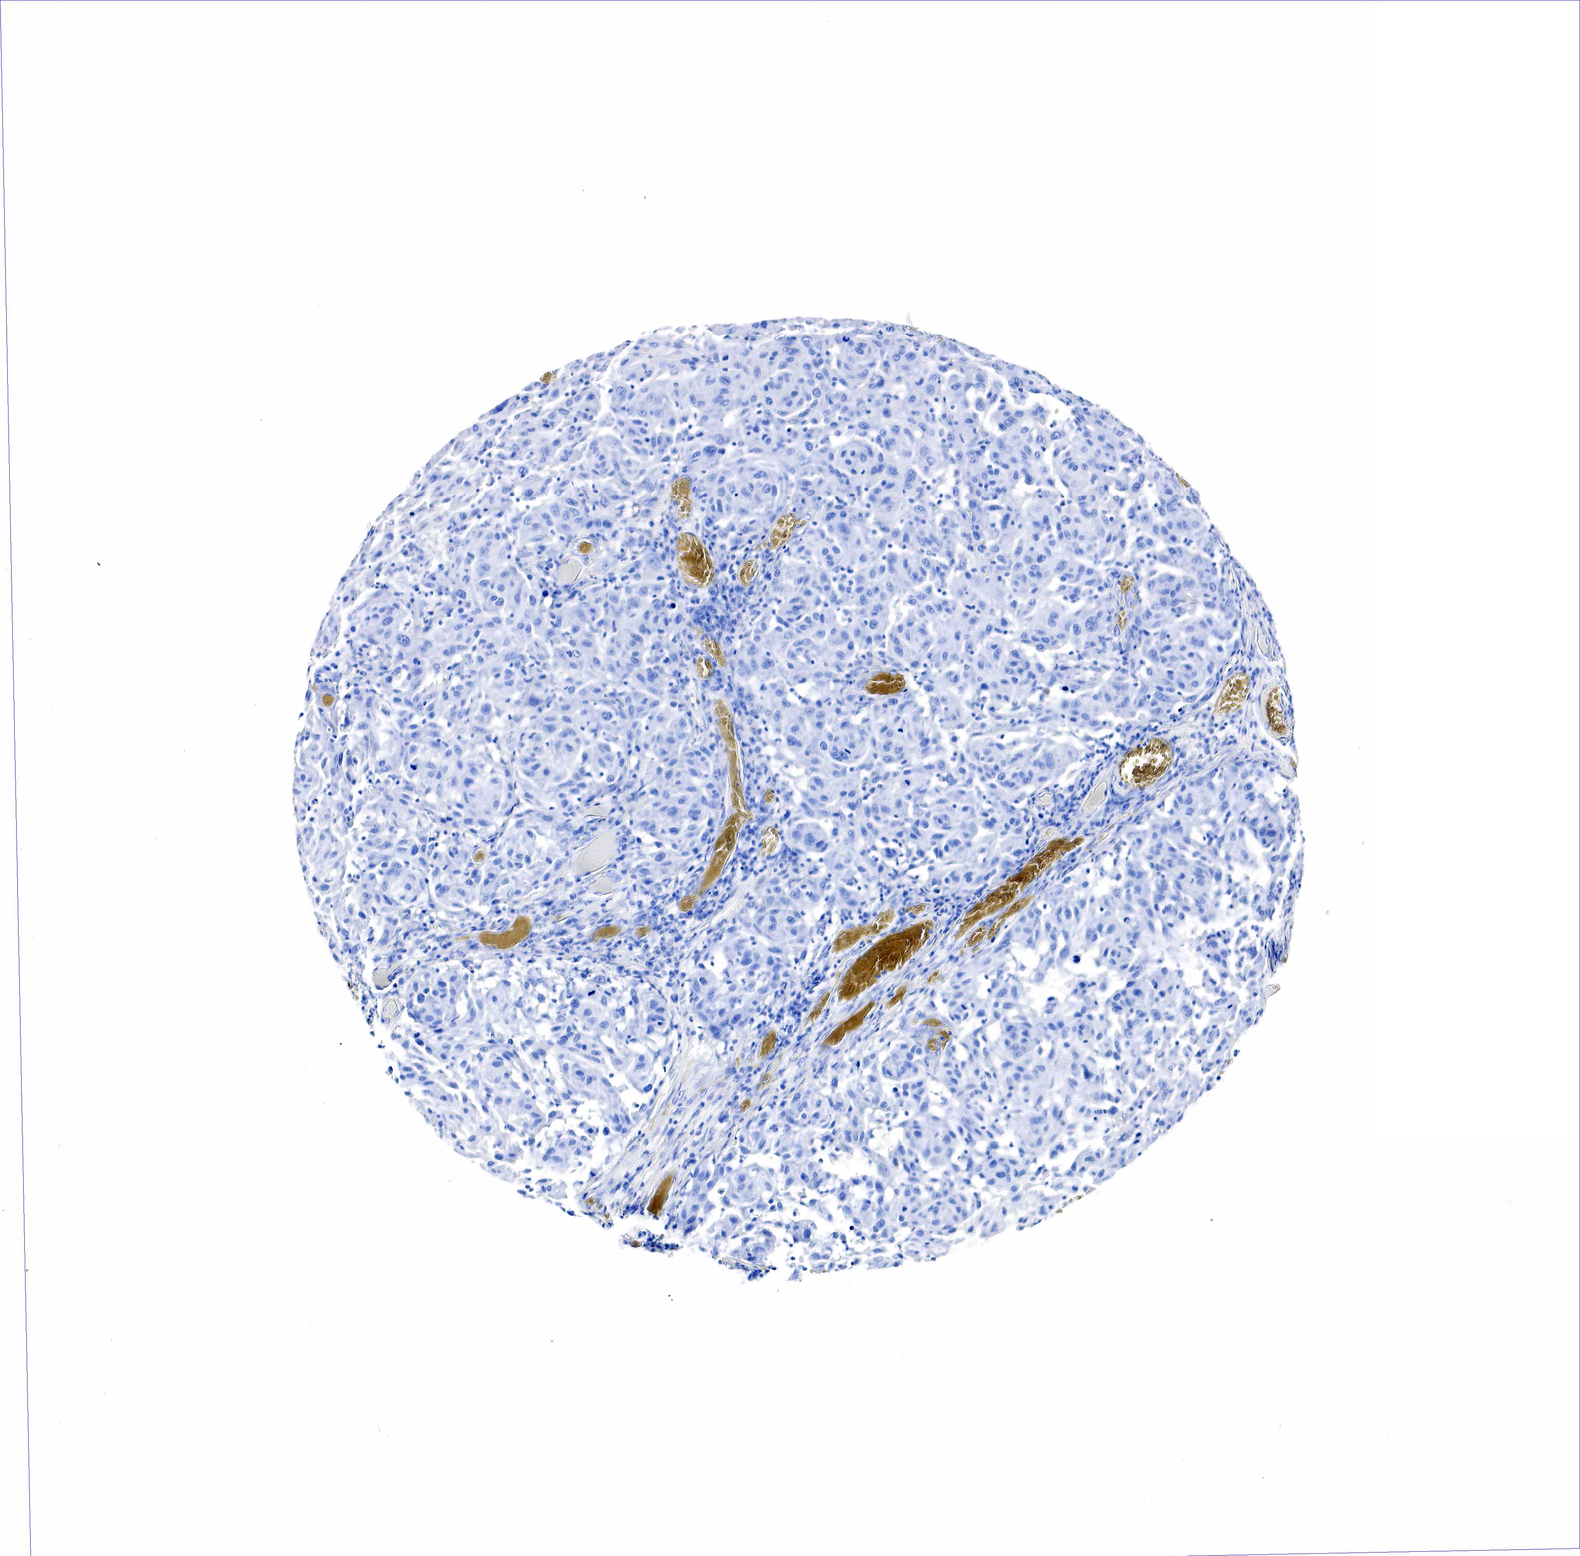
{"staining": {"intensity": "negative", "quantity": "none", "location": "none"}, "tissue": "melanoma", "cell_type": "Tumor cells", "image_type": "cancer", "snomed": [{"axis": "morphology", "description": "Malignant melanoma, NOS"}, {"axis": "topography", "description": "Skin"}], "caption": "Photomicrograph shows no significant protein staining in tumor cells of malignant melanoma. (Stains: DAB immunohistochemistry with hematoxylin counter stain, Microscopy: brightfield microscopy at high magnification).", "gene": "ACP3", "patient": {"sex": "female", "age": 77}}